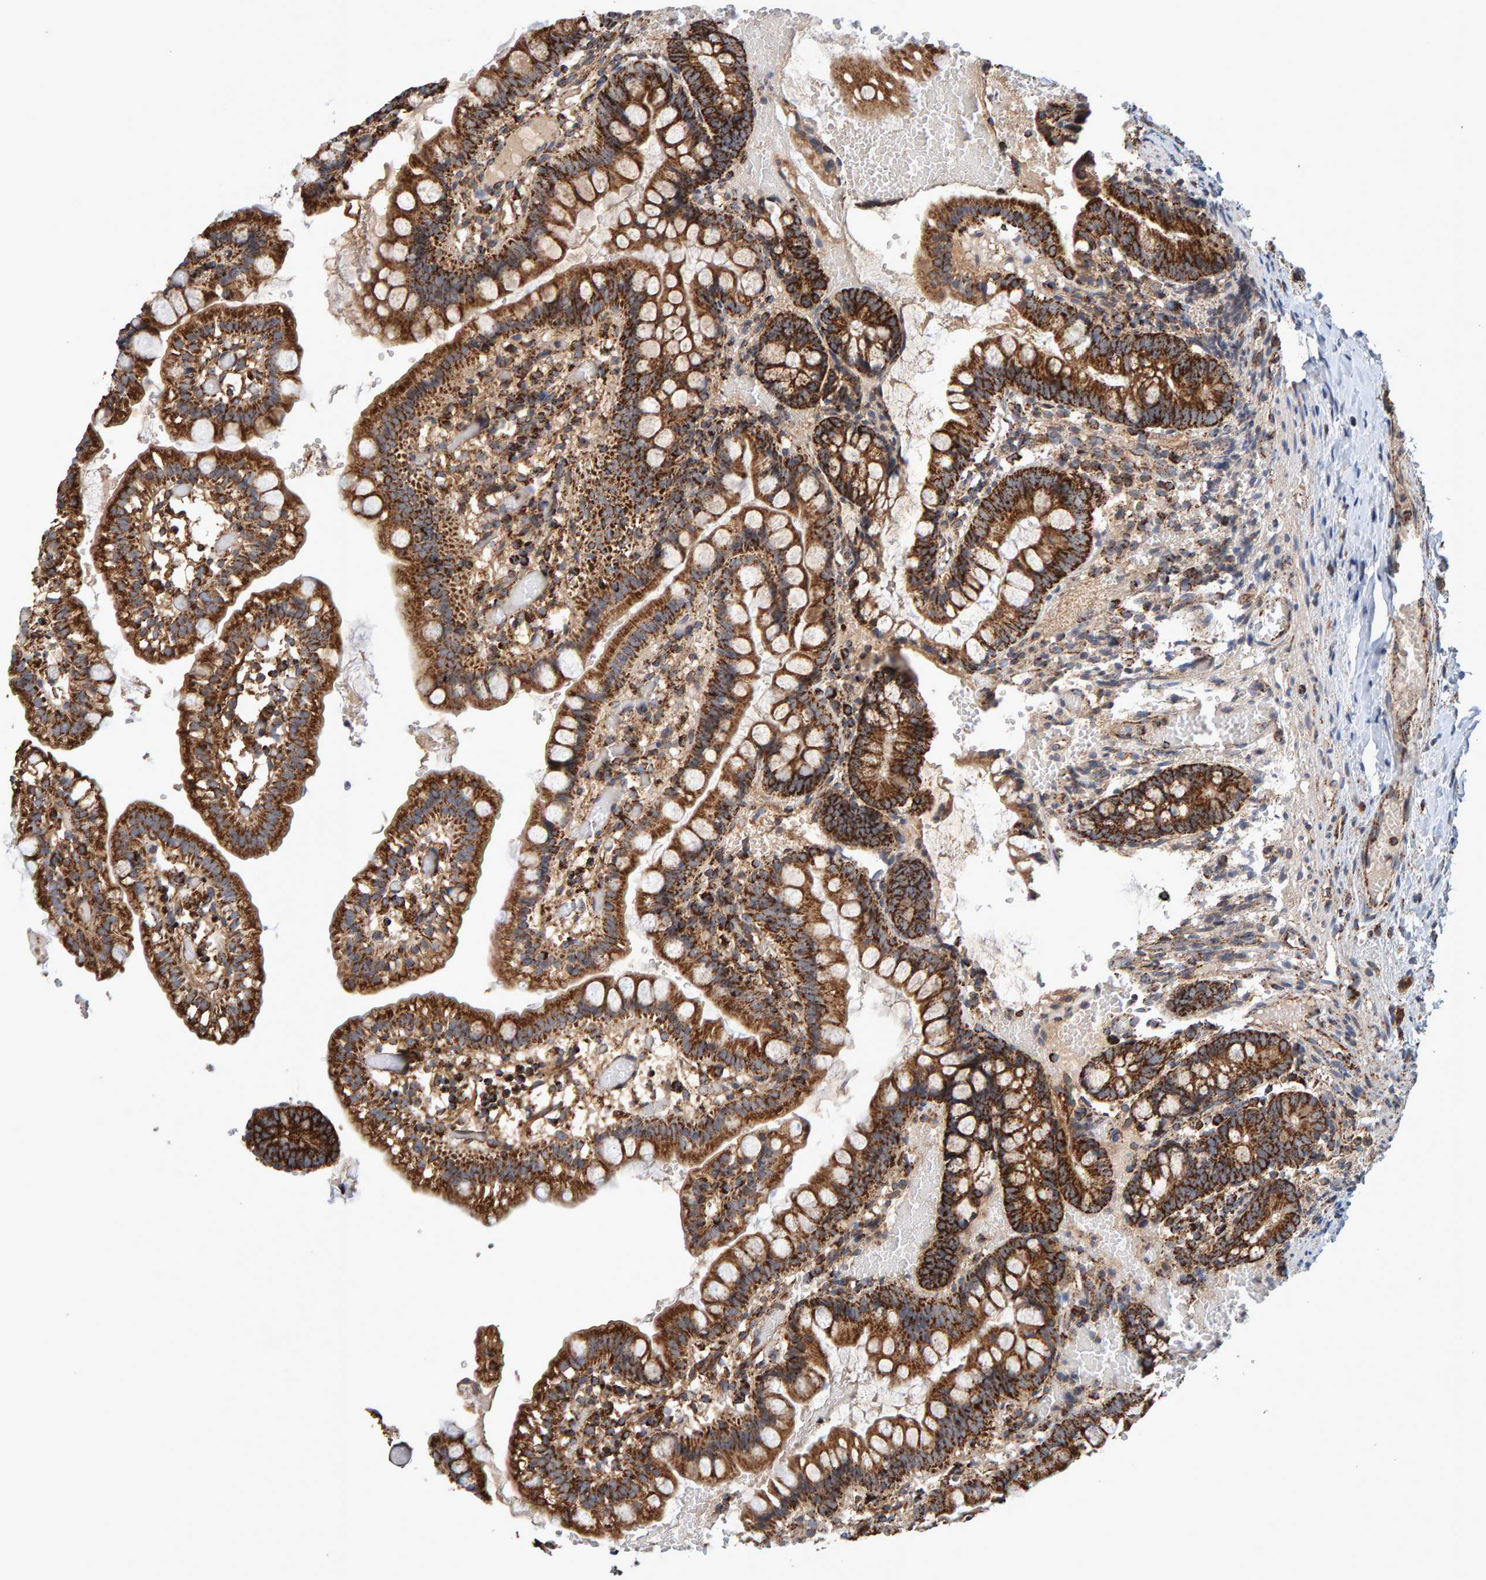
{"staining": {"intensity": "strong", "quantity": ">75%", "location": "cytoplasmic/membranous"}, "tissue": "small intestine", "cell_type": "Glandular cells", "image_type": "normal", "snomed": [{"axis": "morphology", "description": "Normal tissue, NOS"}, {"axis": "morphology", "description": "Developmental malformation"}, {"axis": "topography", "description": "Small intestine"}], "caption": "About >75% of glandular cells in normal small intestine show strong cytoplasmic/membranous protein staining as visualized by brown immunohistochemical staining.", "gene": "MRPL45", "patient": {"sex": "male"}}